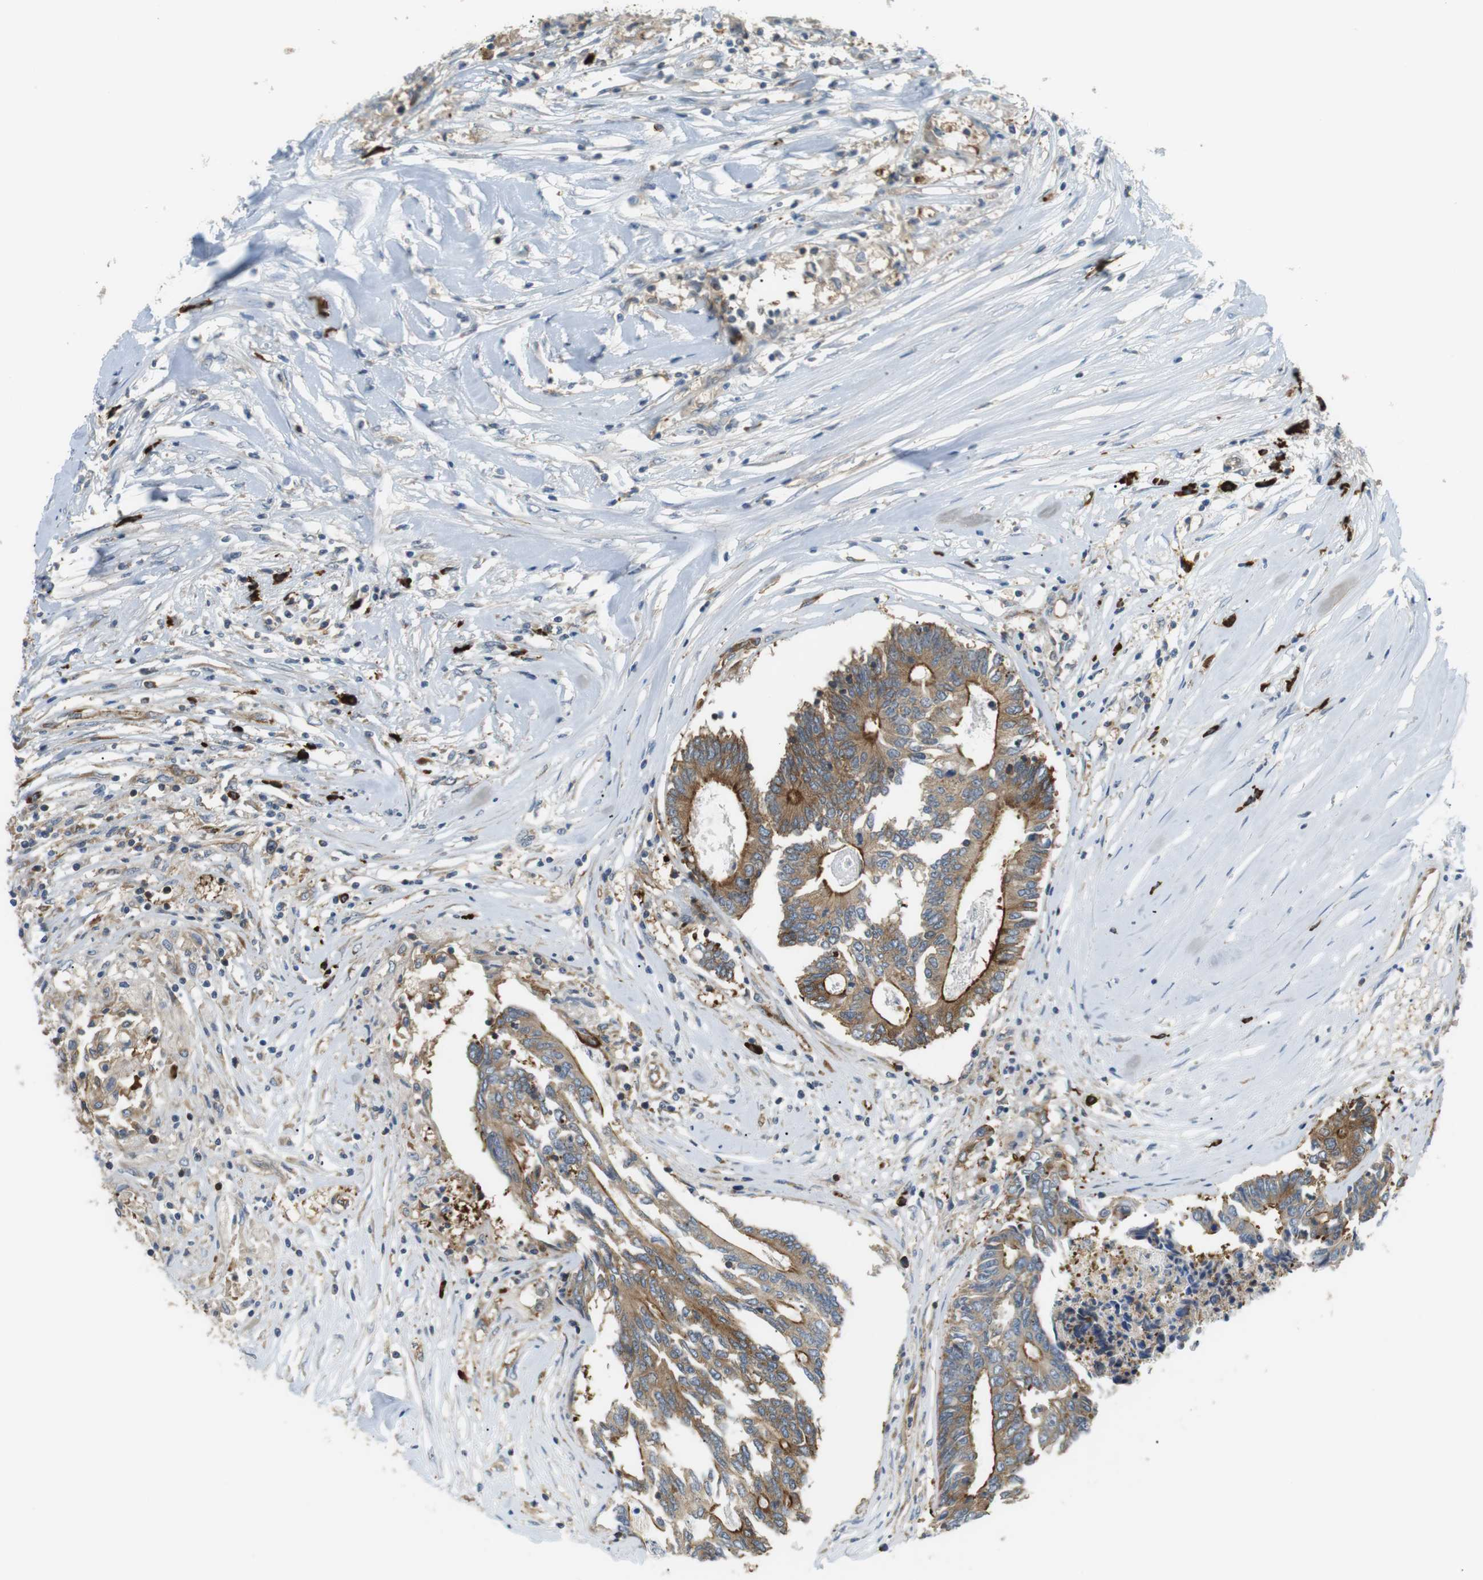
{"staining": {"intensity": "moderate", "quantity": ">75%", "location": "cytoplasmic/membranous"}, "tissue": "colorectal cancer", "cell_type": "Tumor cells", "image_type": "cancer", "snomed": [{"axis": "morphology", "description": "Adenocarcinoma, NOS"}, {"axis": "topography", "description": "Rectum"}], "caption": "This micrograph reveals colorectal adenocarcinoma stained with IHC to label a protein in brown. The cytoplasmic/membranous of tumor cells show moderate positivity for the protein. Nuclei are counter-stained blue.", "gene": "TMEM200A", "patient": {"sex": "male", "age": 63}}